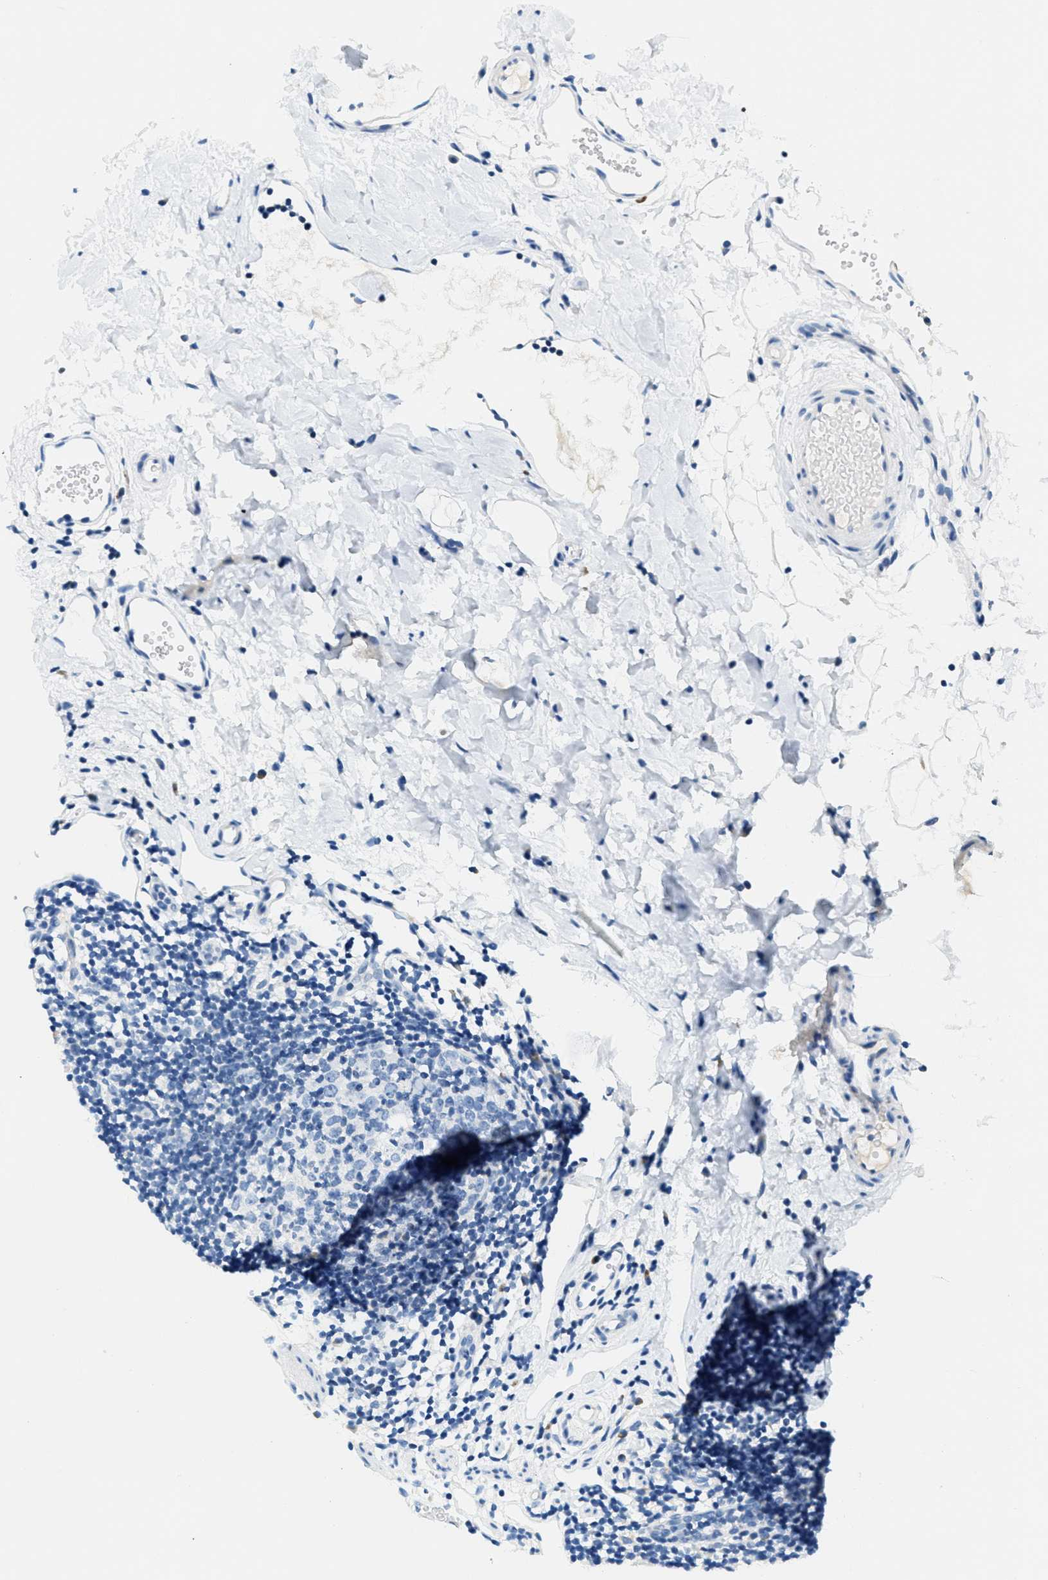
{"staining": {"intensity": "moderate", "quantity": "25%-75%", "location": "cytoplasmic/membranous"}, "tissue": "appendix", "cell_type": "Glandular cells", "image_type": "normal", "snomed": [{"axis": "morphology", "description": "Normal tissue, NOS"}, {"axis": "topography", "description": "Appendix"}], "caption": "Immunohistochemistry of unremarkable appendix reveals medium levels of moderate cytoplasmic/membranous staining in about 25%-75% of glandular cells. The staining was performed using DAB, with brown indicating positive protein expression. Nuclei are stained blue with hematoxylin.", "gene": "CA4", "patient": {"sex": "female", "age": 20}}